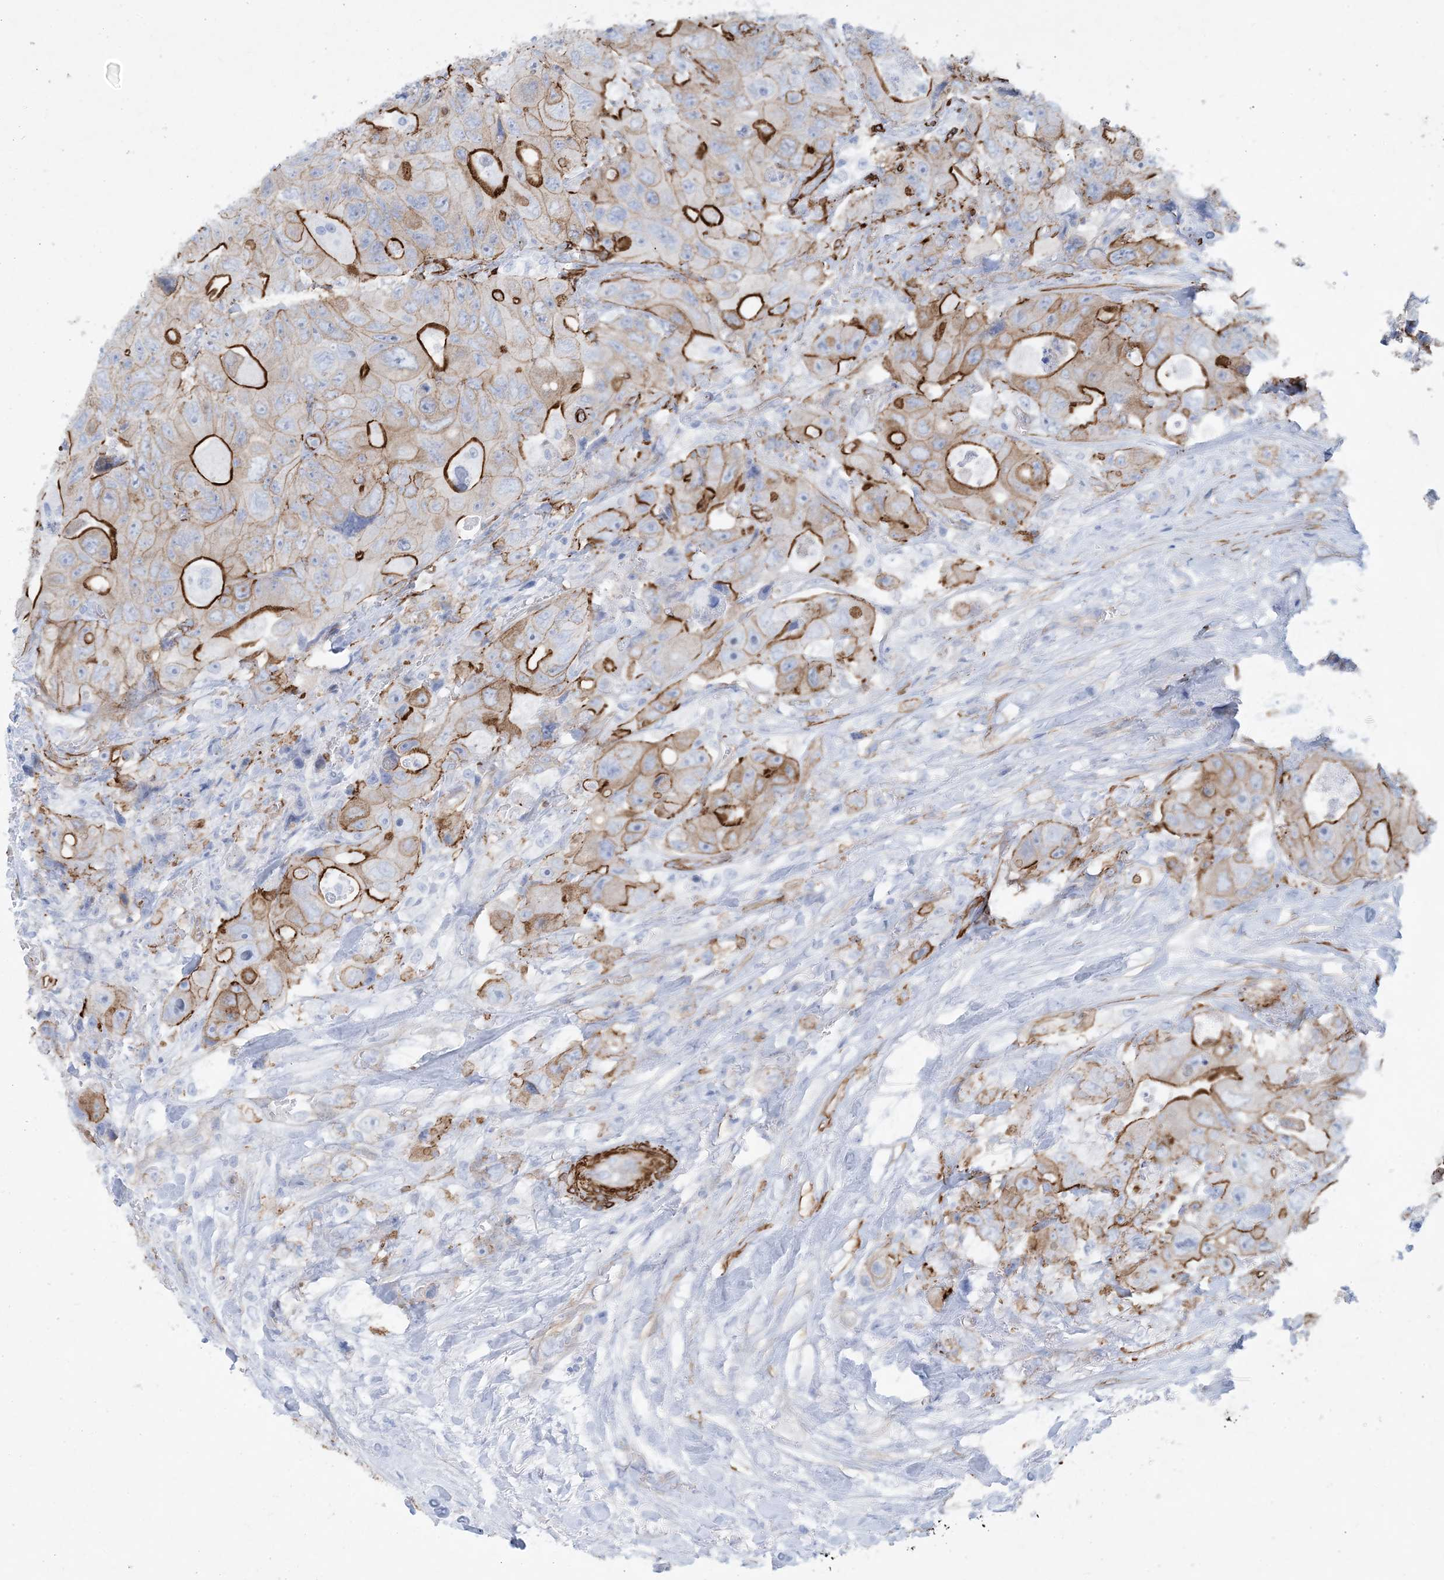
{"staining": {"intensity": "strong", "quantity": "25%-75%", "location": "cytoplasmic/membranous"}, "tissue": "colorectal cancer", "cell_type": "Tumor cells", "image_type": "cancer", "snomed": [{"axis": "morphology", "description": "Adenocarcinoma, NOS"}, {"axis": "topography", "description": "Colon"}], "caption": "Human adenocarcinoma (colorectal) stained for a protein (brown) demonstrates strong cytoplasmic/membranous positive expression in approximately 25%-75% of tumor cells.", "gene": "SHANK1", "patient": {"sex": "female", "age": 46}}